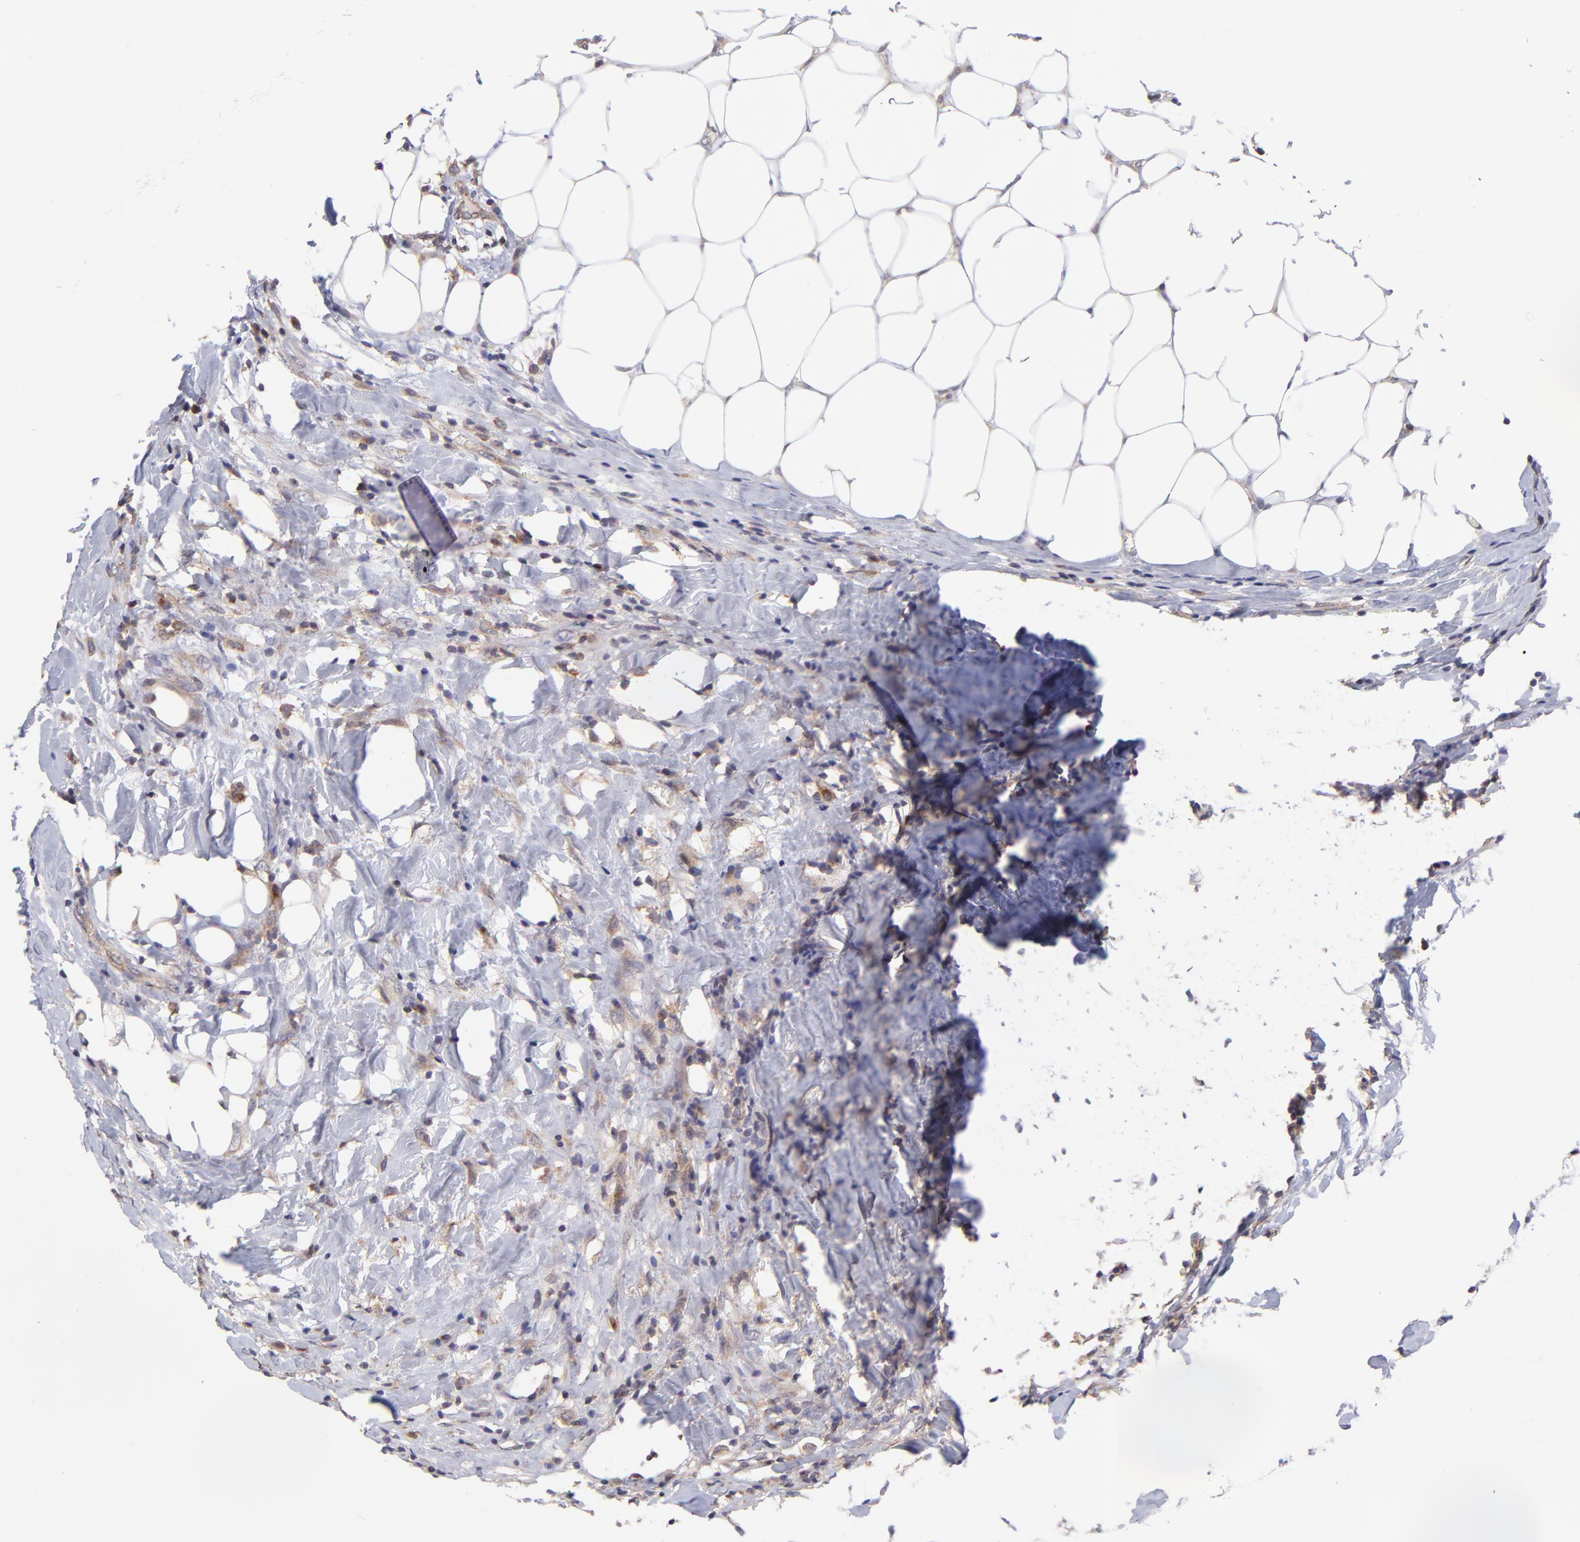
{"staining": {"intensity": "moderate", "quantity": ">75%", "location": "cytoplasmic/membranous"}, "tissue": "breast cancer", "cell_type": "Tumor cells", "image_type": "cancer", "snomed": [{"axis": "morphology", "description": "Duct carcinoma"}, {"axis": "topography", "description": "Breast"}], "caption": "Brown immunohistochemical staining in breast cancer exhibits moderate cytoplasmic/membranous staining in about >75% of tumor cells.", "gene": "NSF", "patient": {"sex": "female", "age": 54}}